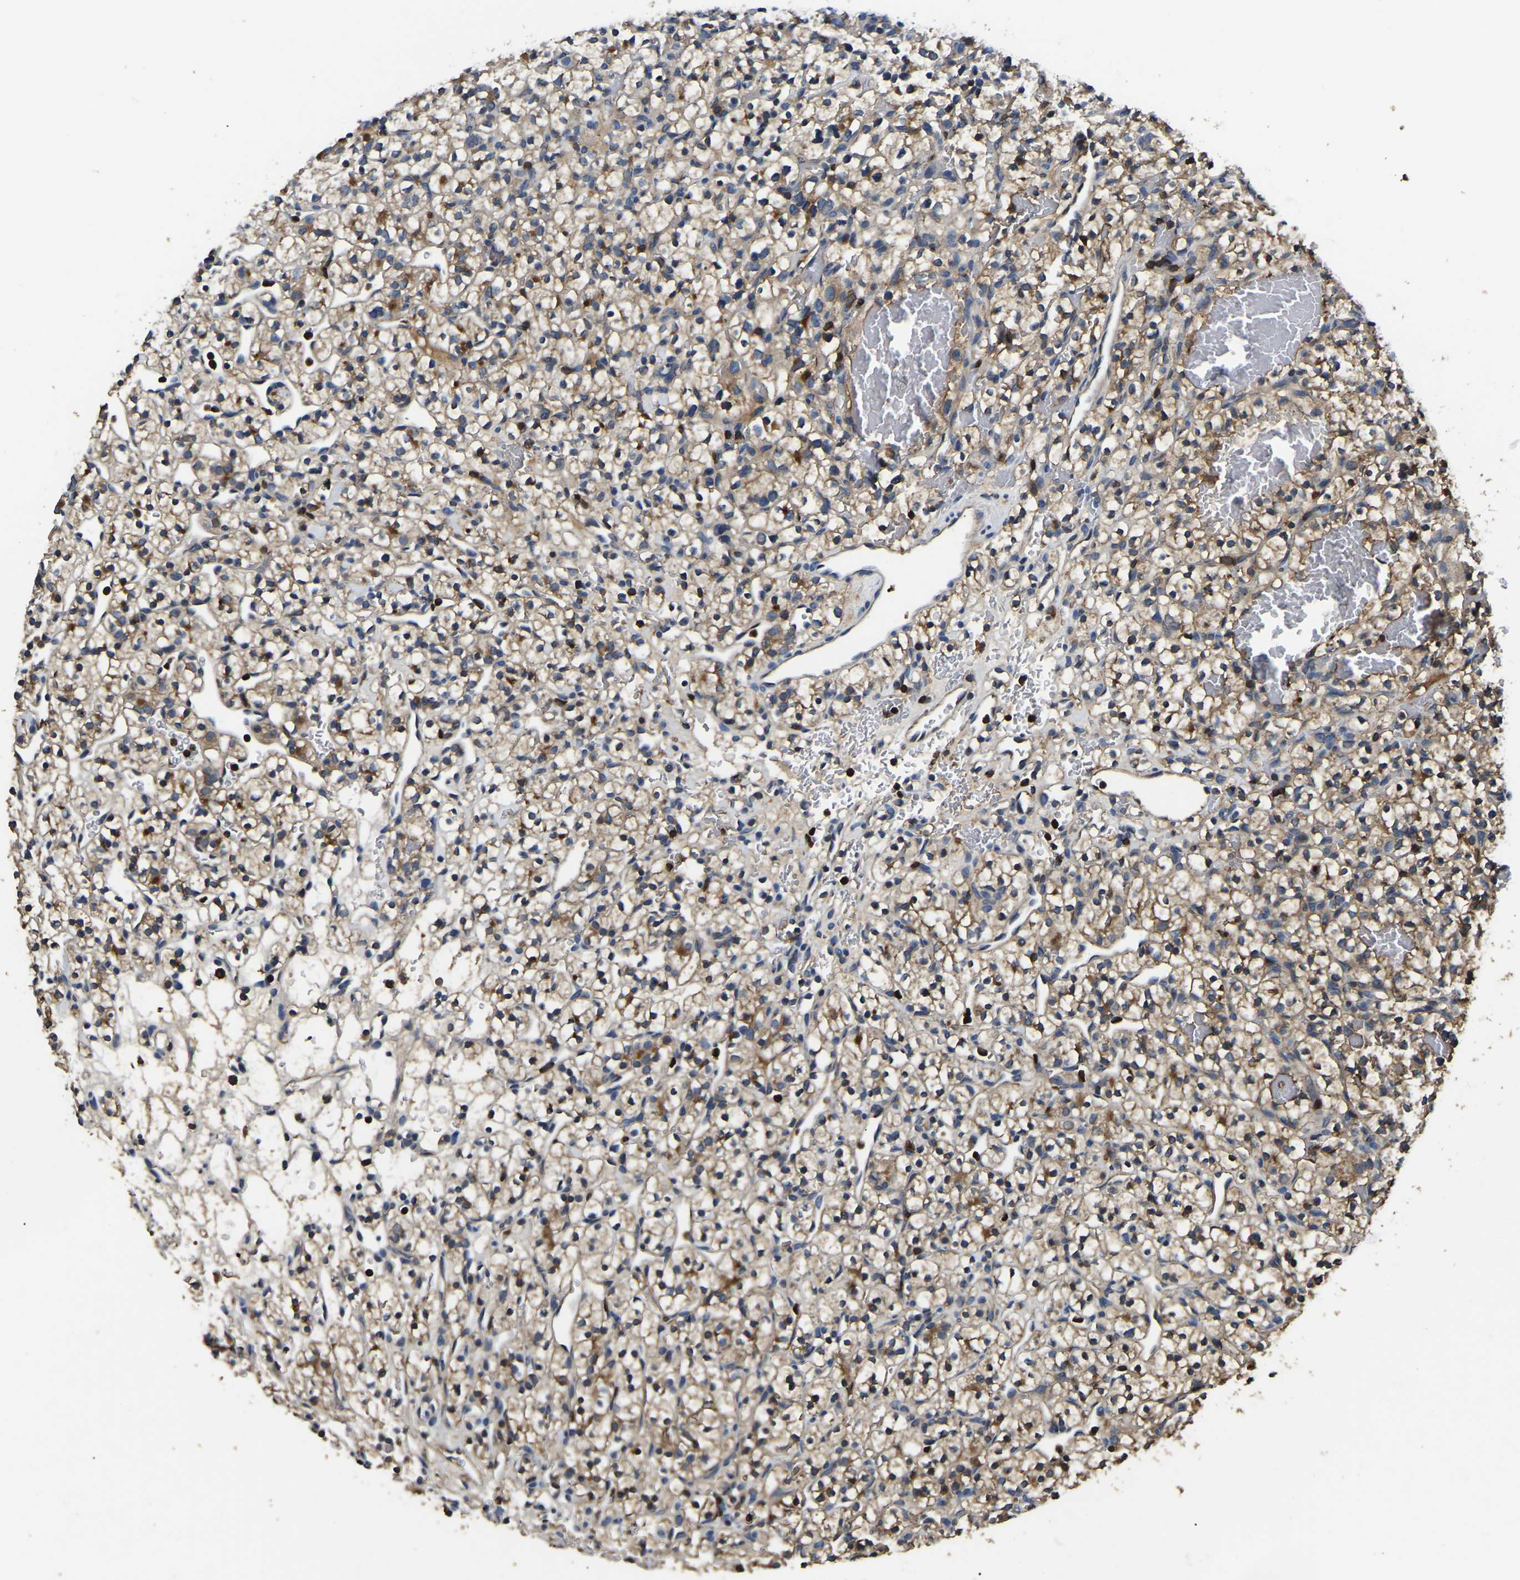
{"staining": {"intensity": "weak", "quantity": ">75%", "location": "cytoplasmic/membranous"}, "tissue": "renal cancer", "cell_type": "Tumor cells", "image_type": "cancer", "snomed": [{"axis": "morphology", "description": "Adenocarcinoma, NOS"}, {"axis": "topography", "description": "Kidney"}], "caption": "High-magnification brightfield microscopy of adenocarcinoma (renal) stained with DAB (3,3'-diaminobenzidine) (brown) and counterstained with hematoxylin (blue). tumor cells exhibit weak cytoplasmic/membranous expression is identified in about>75% of cells. The protein is stained brown, and the nuclei are stained in blue (DAB (3,3'-diaminobenzidine) IHC with brightfield microscopy, high magnification).", "gene": "SMPD2", "patient": {"sex": "female", "age": 57}}